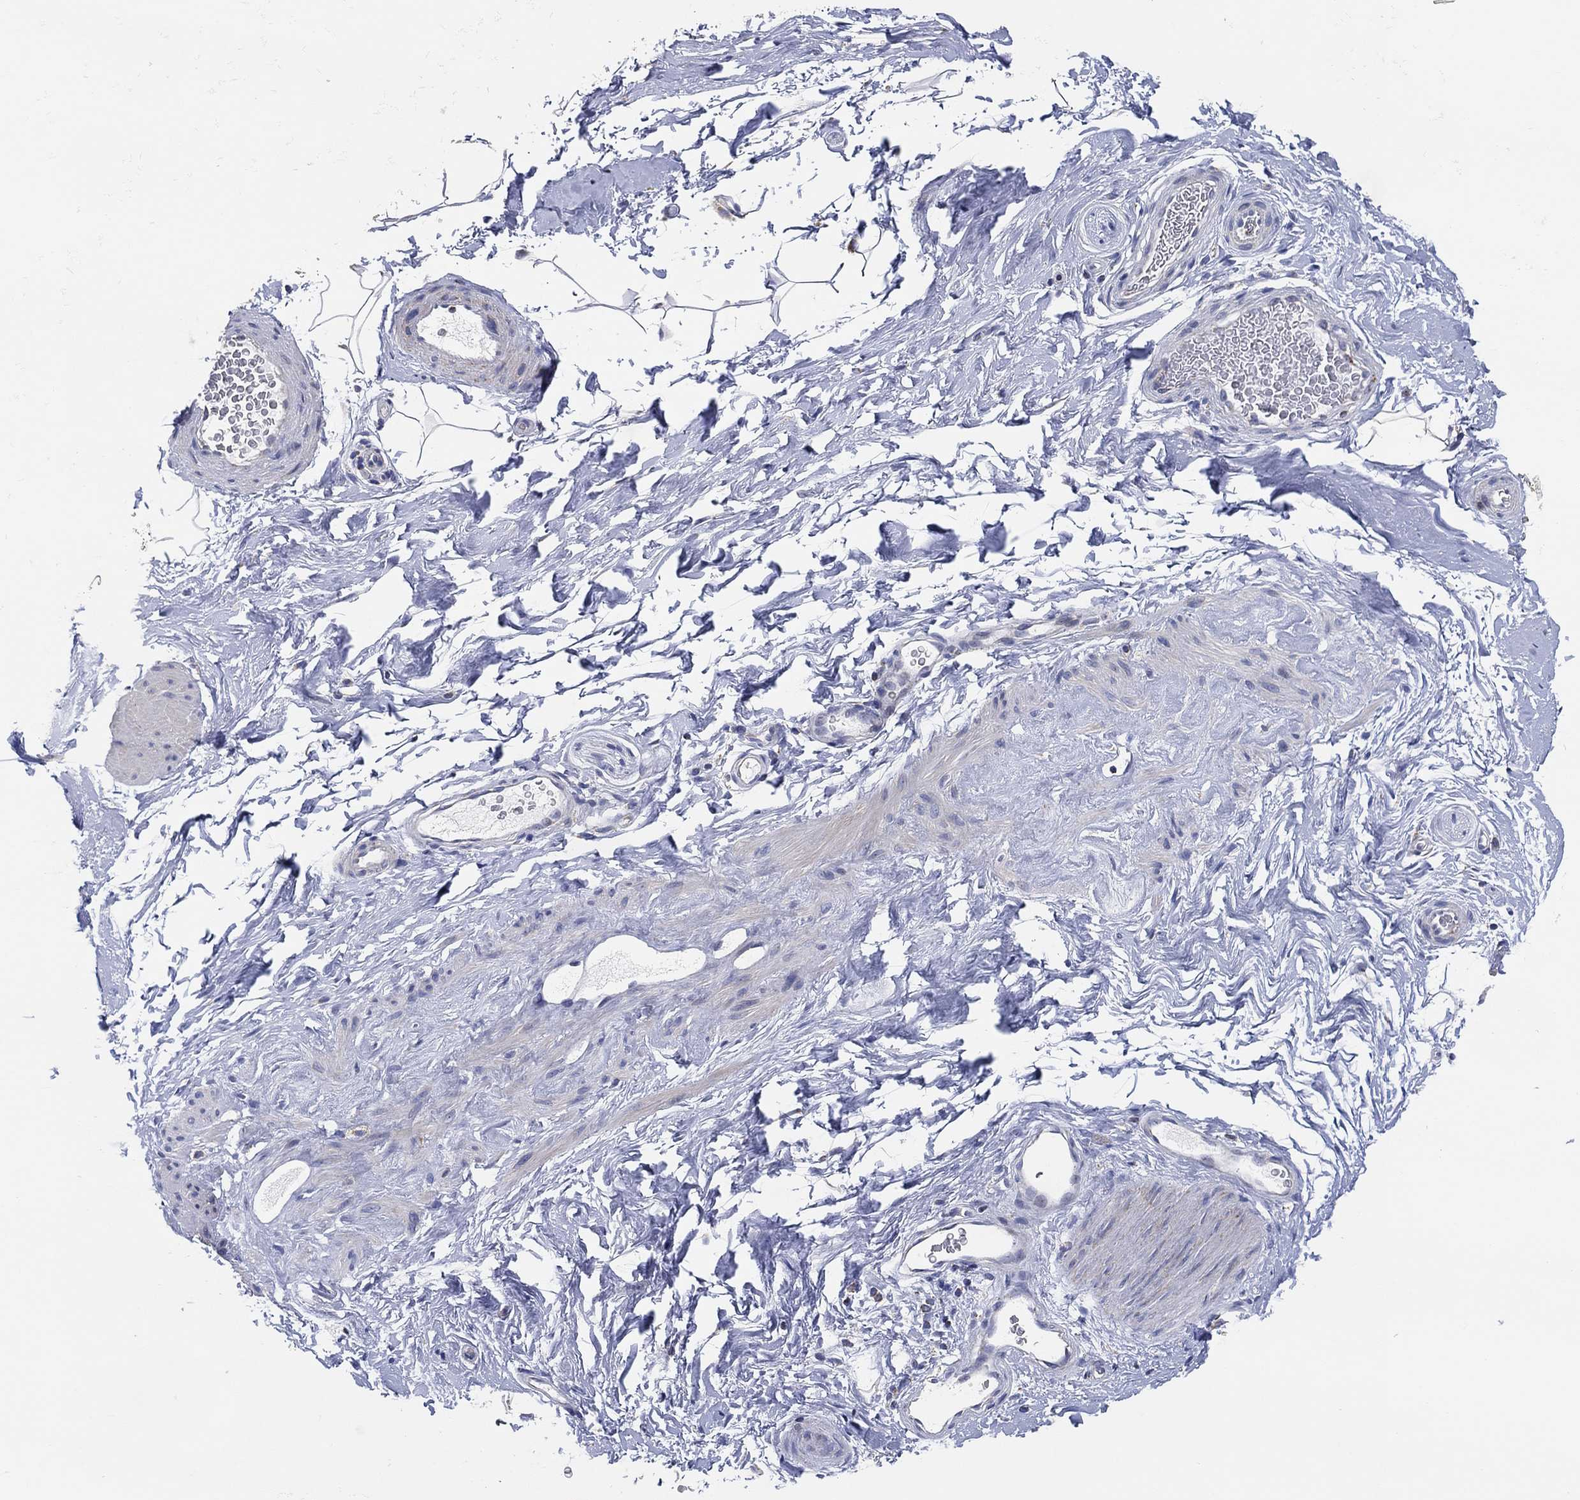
{"staining": {"intensity": "negative", "quantity": "none", "location": "none"}, "tissue": "soft tissue", "cell_type": "Fibroblasts", "image_type": "normal", "snomed": [{"axis": "morphology", "description": "Normal tissue, NOS"}, {"axis": "topography", "description": "Soft tissue"}, {"axis": "topography", "description": "Vascular tissue"}], "caption": "Immunohistochemistry of benign human soft tissue reveals no staining in fibroblasts. (DAB (3,3'-diaminobenzidine) immunohistochemistry (IHC) visualized using brightfield microscopy, high magnification).", "gene": "GCAT", "patient": {"sex": "male", "age": 41}}